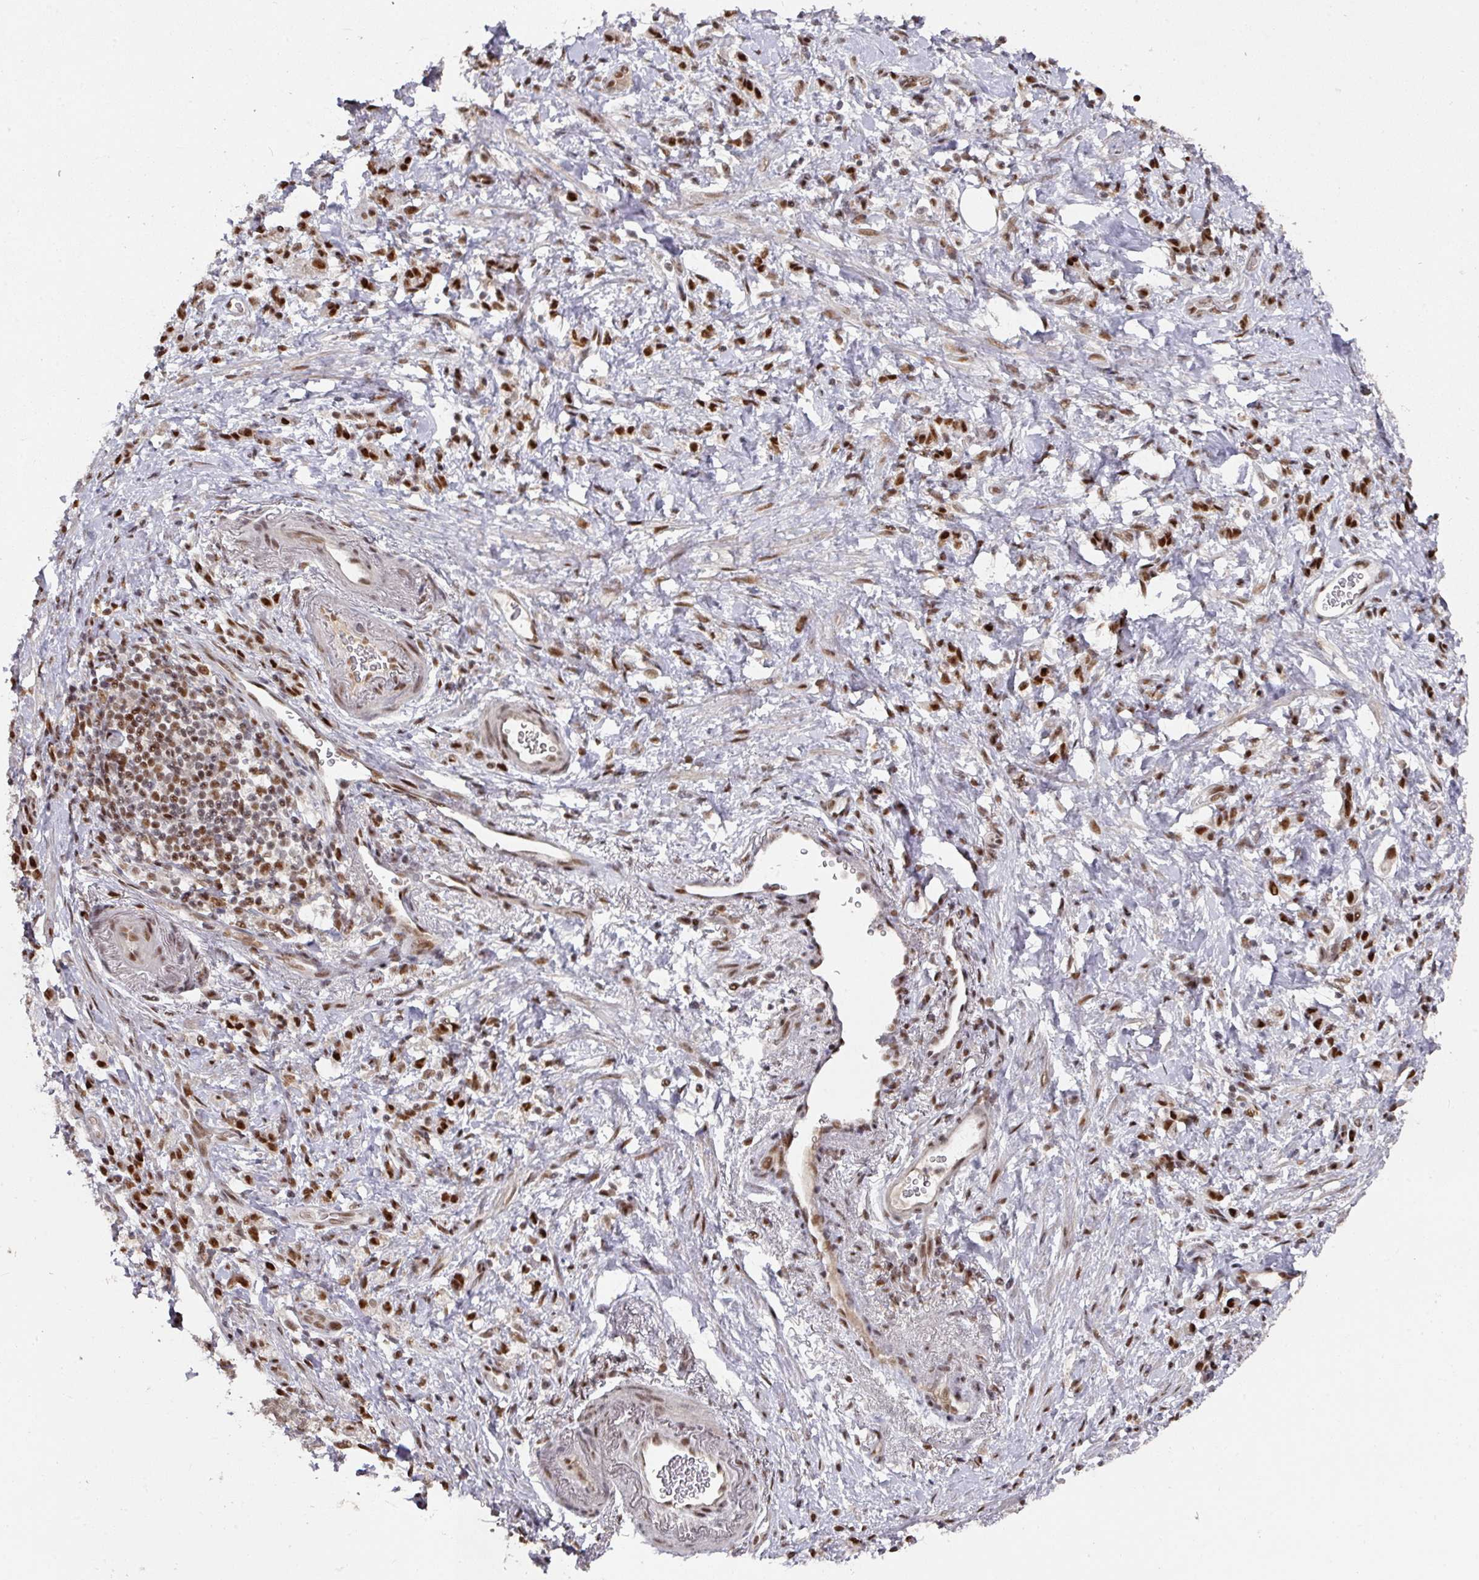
{"staining": {"intensity": "strong", "quantity": ">75%", "location": "nuclear"}, "tissue": "stomach cancer", "cell_type": "Tumor cells", "image_type": "cancer", "snomed": [{"axis": "morphology", "description": "Adenocarcinoma, NOS"}, {"axis": "topography", "description": "Stomach"}], "caption": "Adenocarcinoma (stomach) stained with a protein marker demonstrates strong staining in tumor cells.", "gene": "MEPCE", "patient": {"sex": "male", "age": 77}}